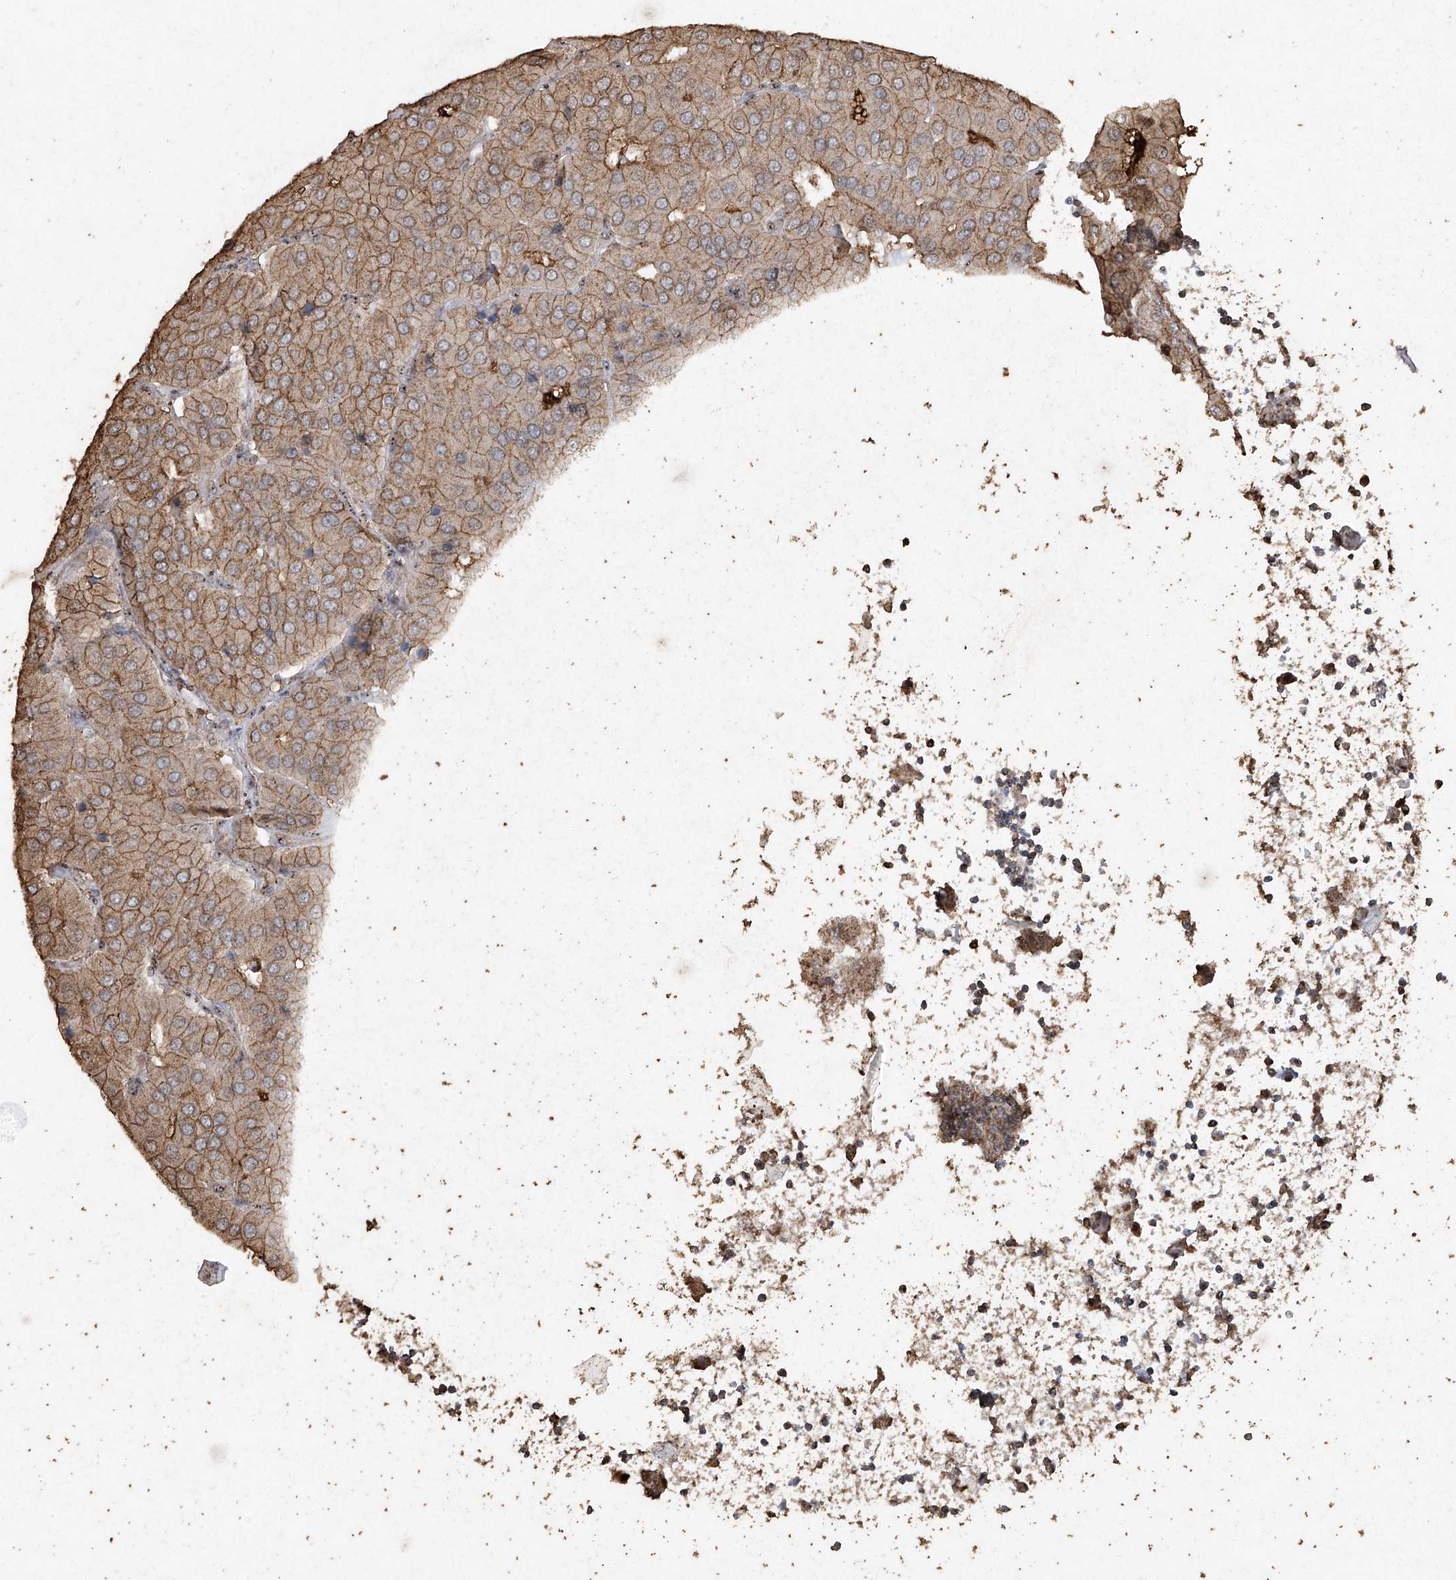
{"staining": {"intensity": "moderate", "quantity": ">75%", "location": "cytoplasmic/membranous"}, "tissue": "parathyroid gland", "cell_type": "Glandular cells", "image_type": "normal", "snomed": [{"axis": "morphology", "description": "Normal tissue, NOS"}, {"axis": "morphology", "description": "Adenoma, NOS"}, {"axis": "topography", "description": "Parathyroid gland"}], "caption": "DAB (3,3'-diaminobenzidine) immunohistochemical staining of benign parathyroid gland demonstrates moderate cytoplasmic/membranous protein positivity in about >75% of glandular cells.", "gene": "ERBB3", "patient": {"sex": "female", "age": 86}}